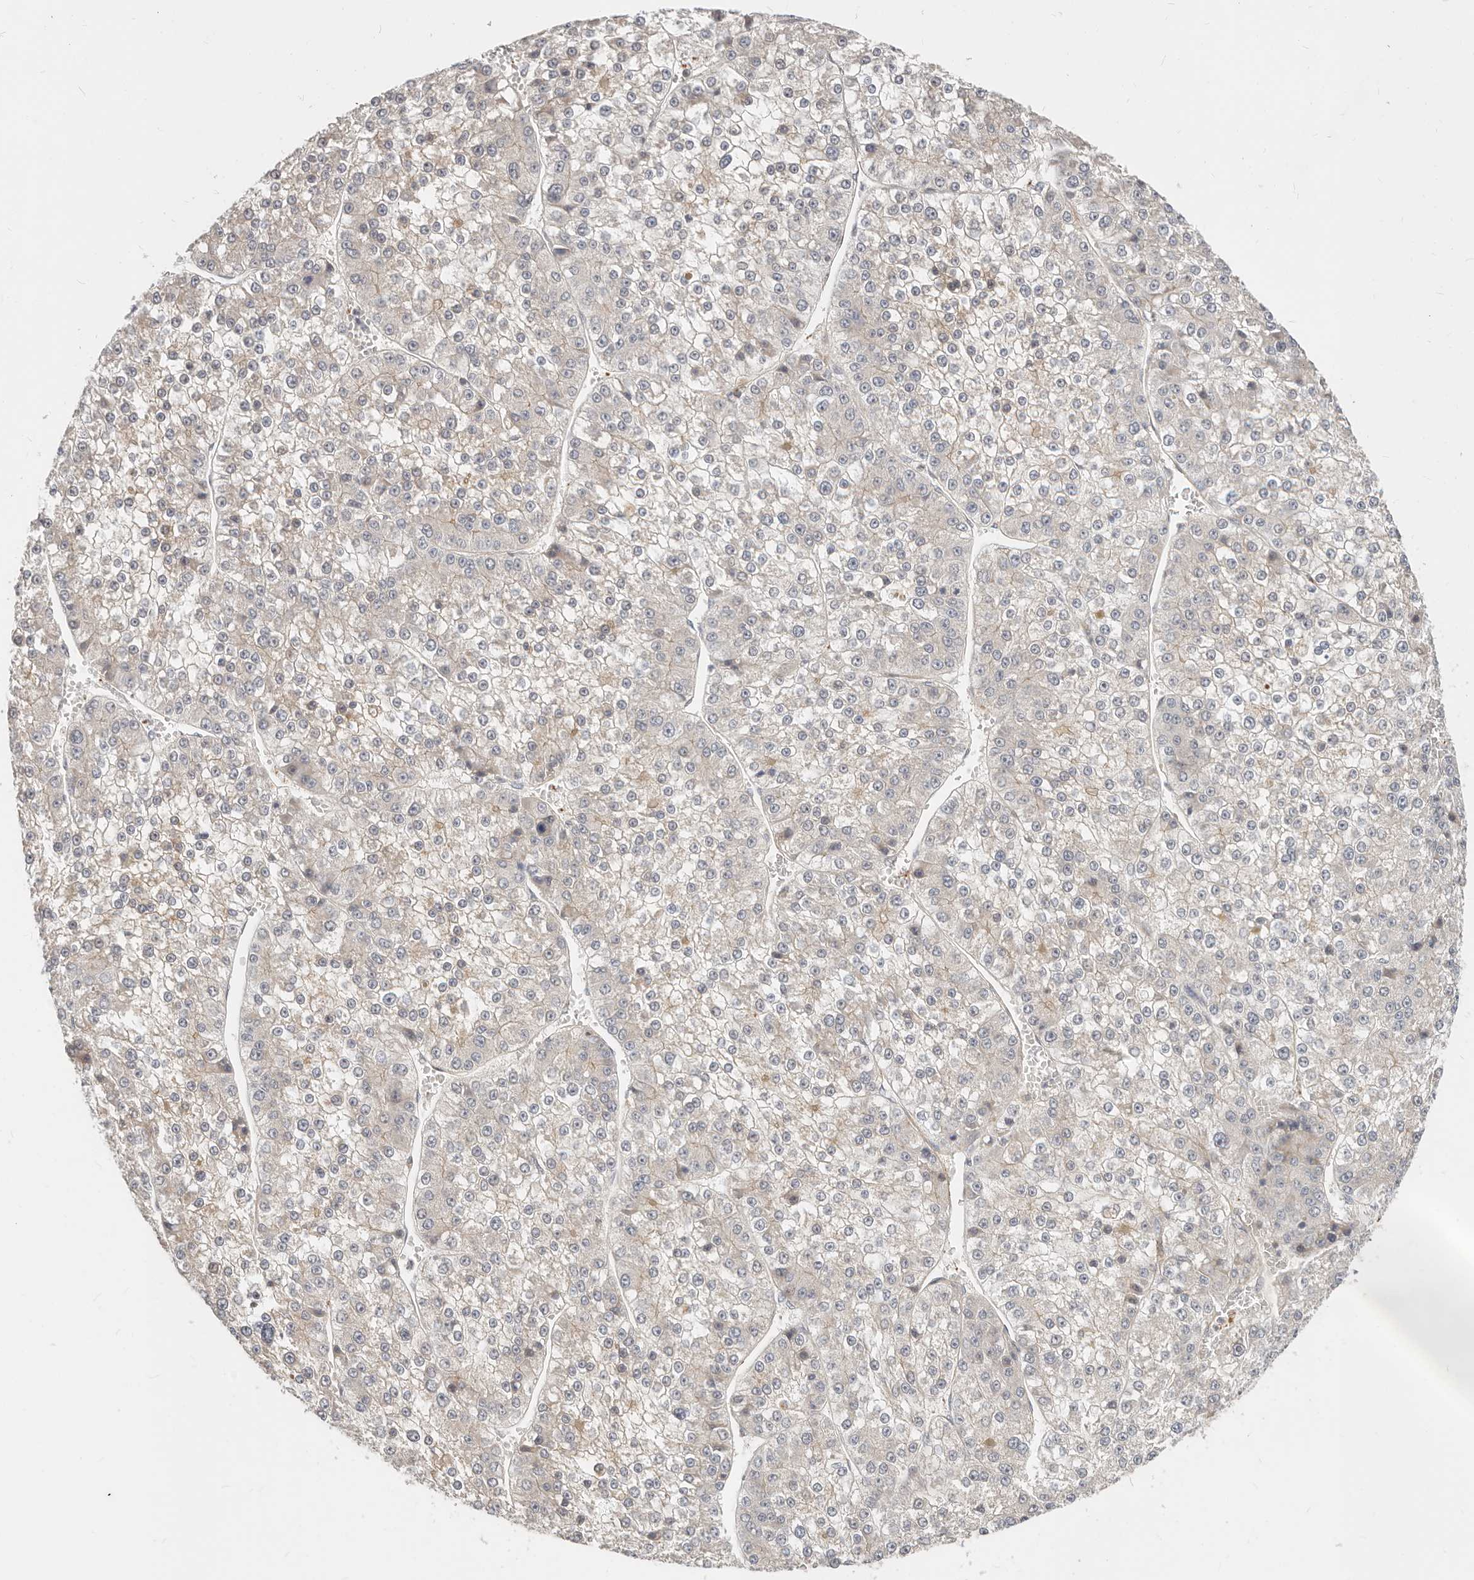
{"staining": {"intensity": "weak", "quantity": "<25%", "location": "cytoplasmic/membranous"}, "tissue": "liver cancer", "cell_type": "Tumor cells", "image_type": "cancer", "snomed": [{"axis": "morphology", "description": "Carcinoma, Hepatocellular, NOS"}, {"axis": "topography", "description": "Liver"}], "caption": "Immunohistochemistry image of human liver hepatocellular carcinoma stained for a protein (brown), which shows no expression in tumor cells. Nuclei are stained in blue.", "gene": "ZRANB1", "patient": {"sex": "female", "age": 73}}